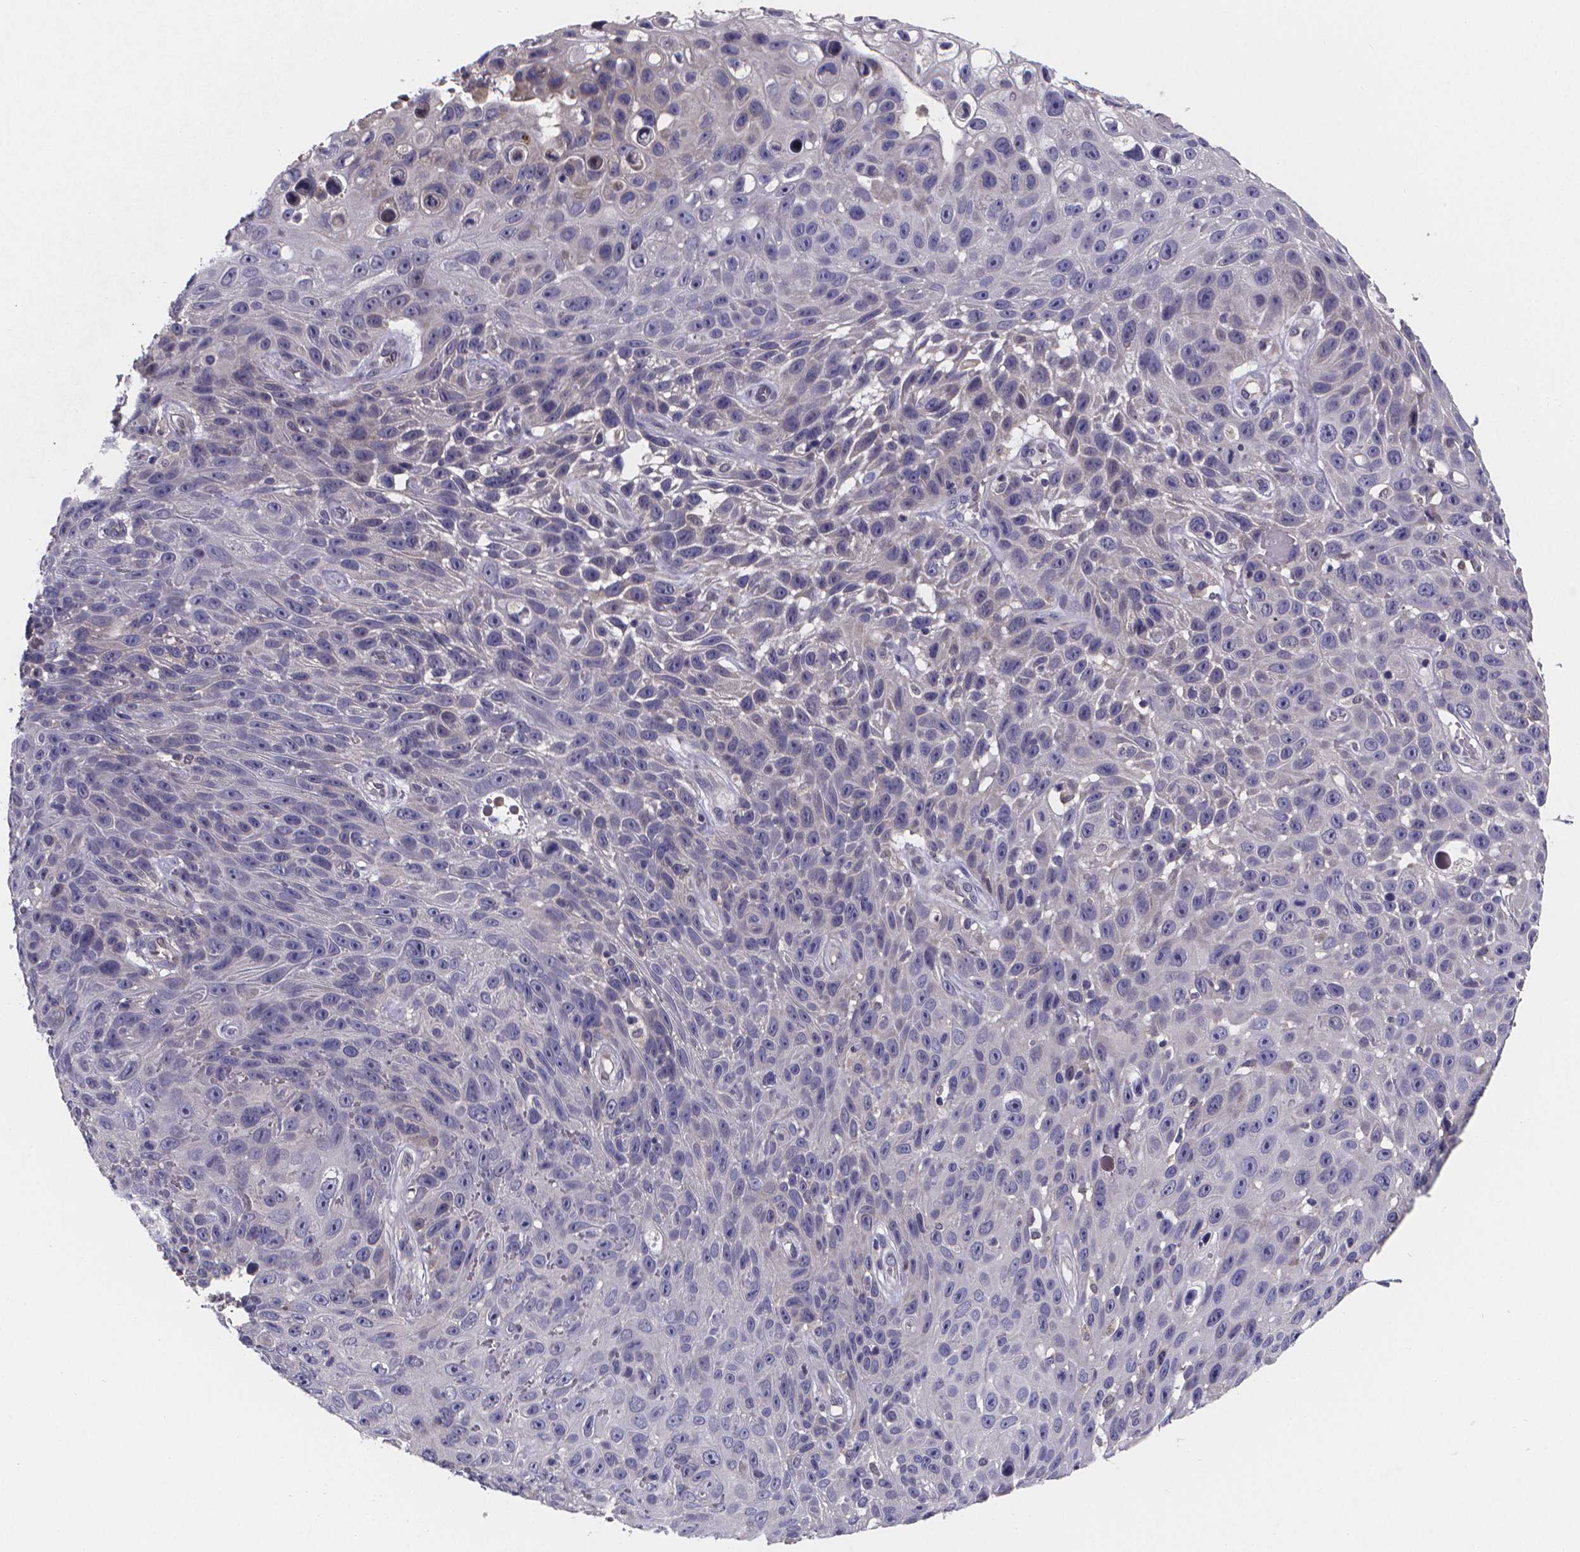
{"staining": {"intensity": "negative", "quantity": "none", "location": "none"}, "tissue": "skin cancer", "cell_type": "Tumor cells", "image_type": "cancer", "snomed": [{"axis": "morphology", "description": "Squamous cell carcinoma, NOS"}, {"axis": "topography", "description": "Skin"}], "caption": "This is an immunohistochemistry (IHC) image of human skin cancer. There is no staining in tumor cells.", "gene": "PAH", "patient": {"sex": "male", "age": 82}}